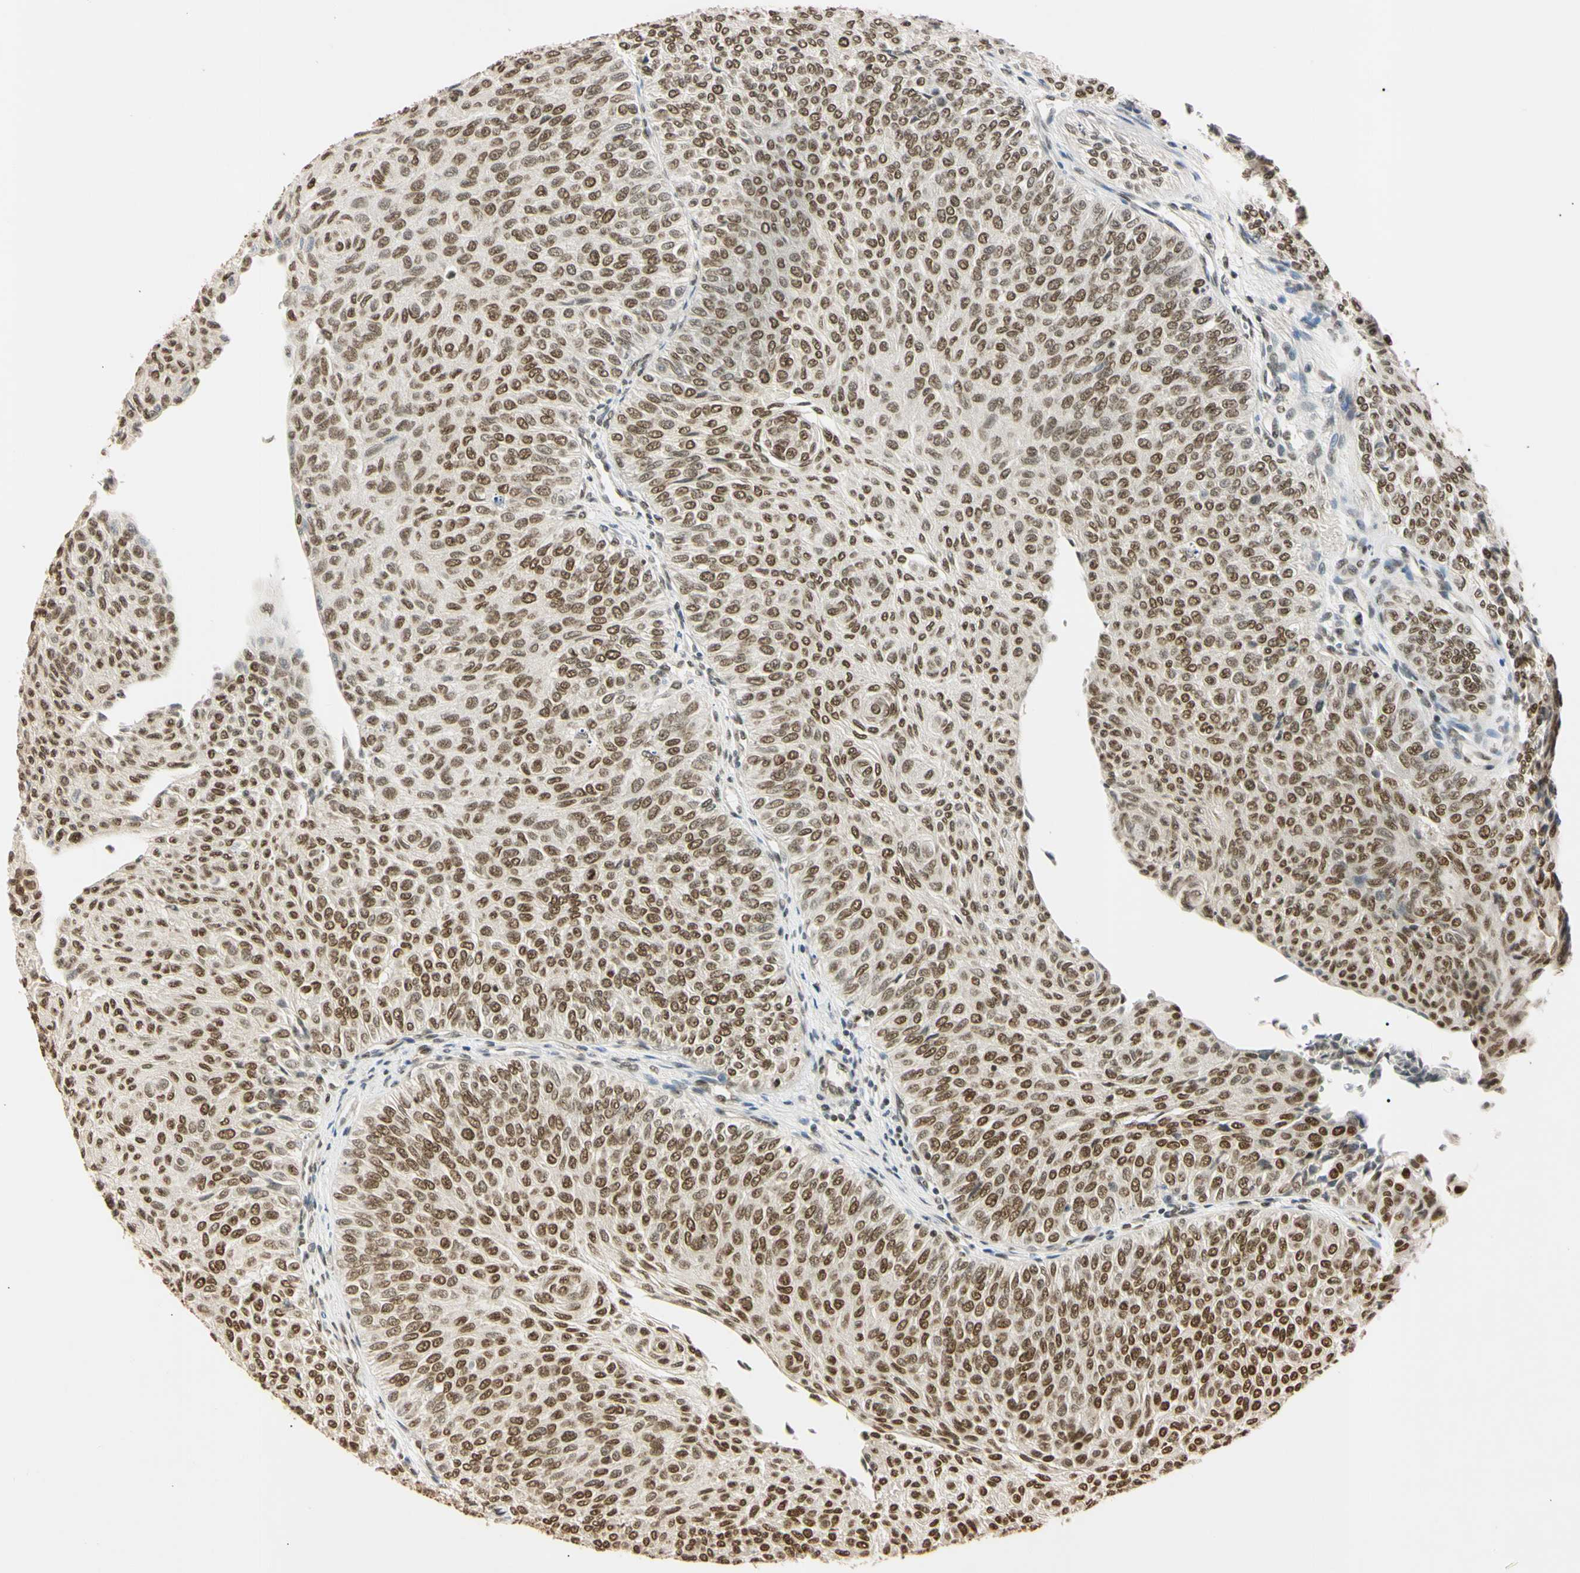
{"staining": {"intensity": "strong", "quantity": ">75%", "location": "nuclear"}, "tissue": "urothelial cancer", "cell_type": "Tumor cells", "image_type": "cancer", "snomed": [{"axis": "morphology", "description": "Urothelial carcinoma, Low grade"}, {"axis": "topography", "description": "Urinary bladder"}], "caption": "Tumor cells display high levels of strong nuclear positivity in approximately >75% of cells in human urothelial carcinoma (low-grade).", "gene": "SMARCA5", "patient": {"sex": "male", "age": 78}}